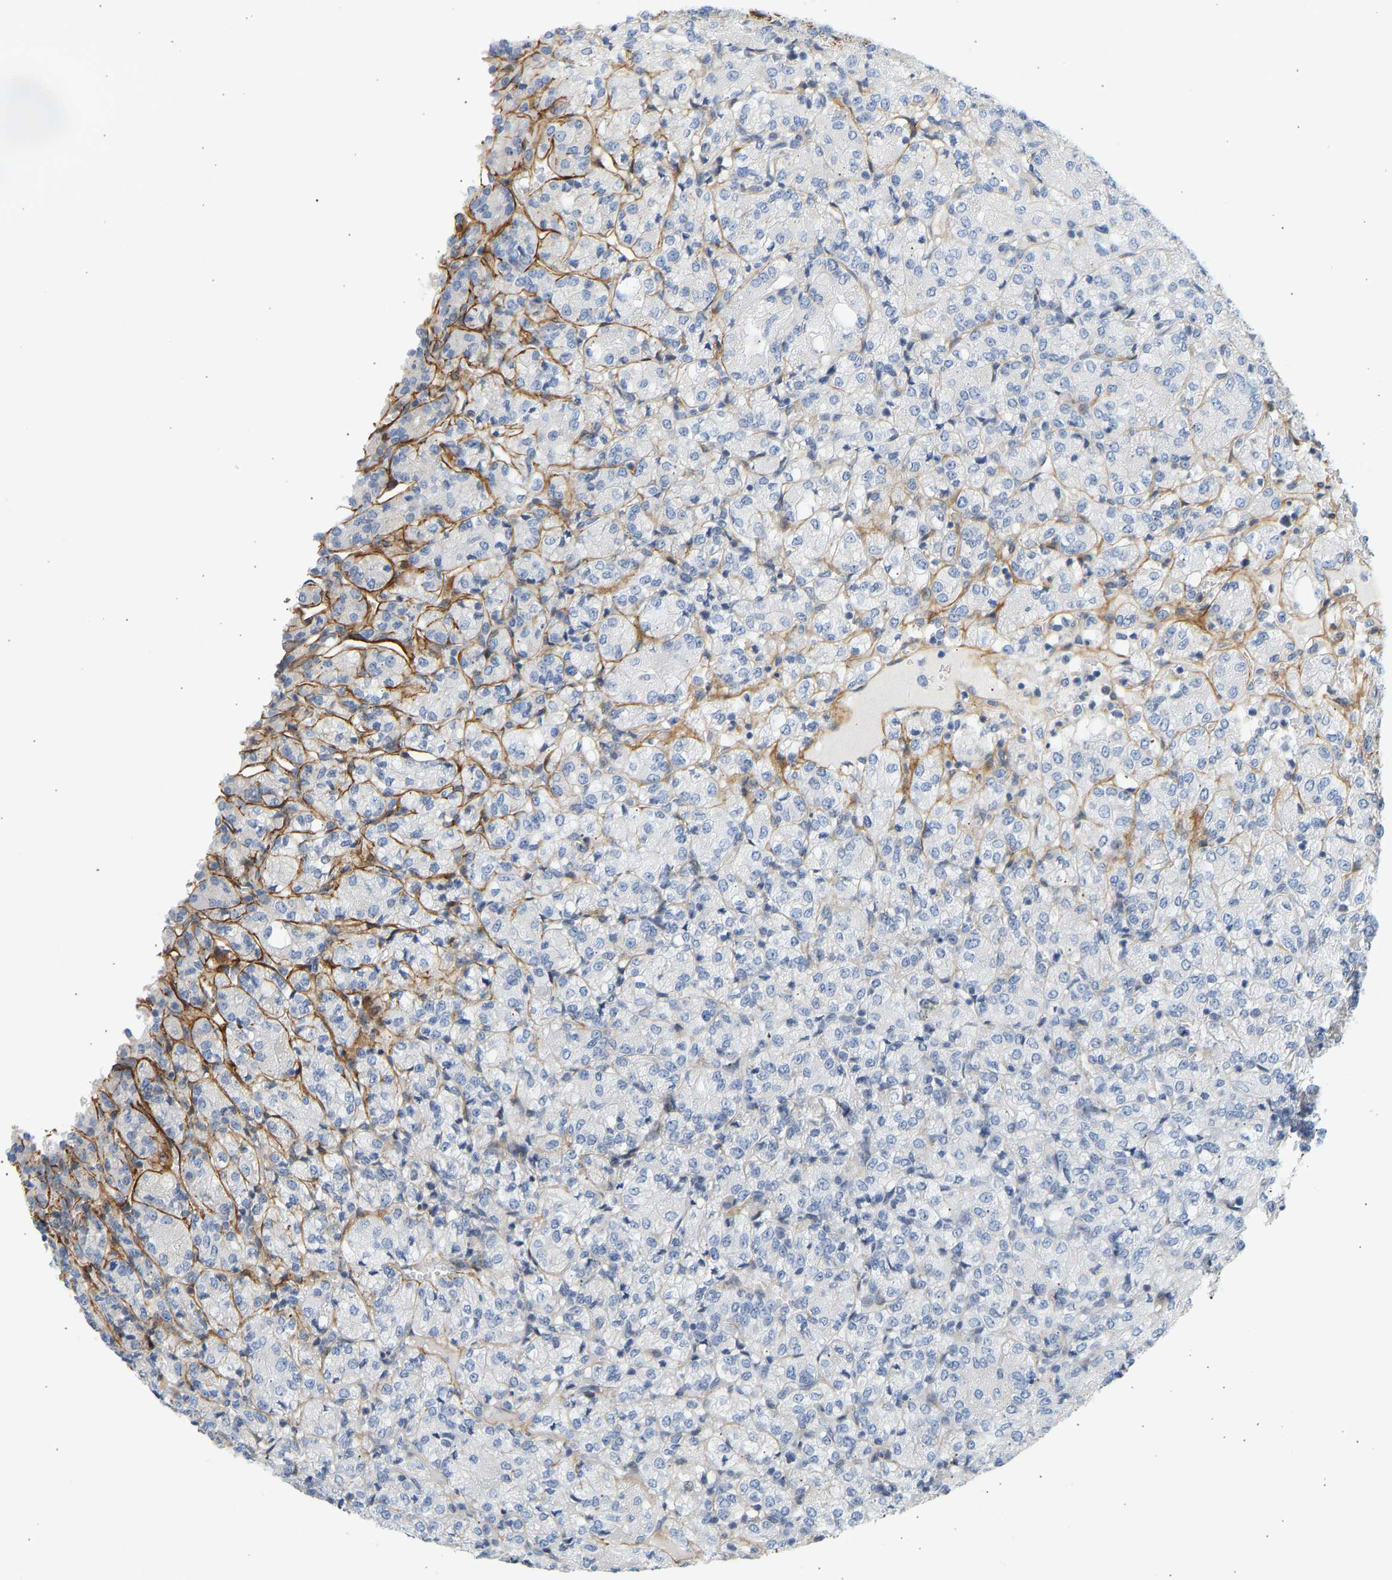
{"staining": {"intensity": "negative", "quantity": "none", "location": "none"}, "tissue": "renal cancer", "cell_type": "Tumor cells", "image_type": "cancer", "snomed": [{"axis": "morphology", "description": "Adenocarcinoma, NOS"}, {"axis": "topography", "description": "Kidney"}], "caption": "Renal cancer (adenocarcinoma) was stained to show a protein in brown. There is no significant expression in tumor cells. The staining is performed using DAB brown chromogen with nuclei counter-stained in using hematoxylin.", "gene": "SLC30A7", "patient": {"sex": "male", "age": 77}}